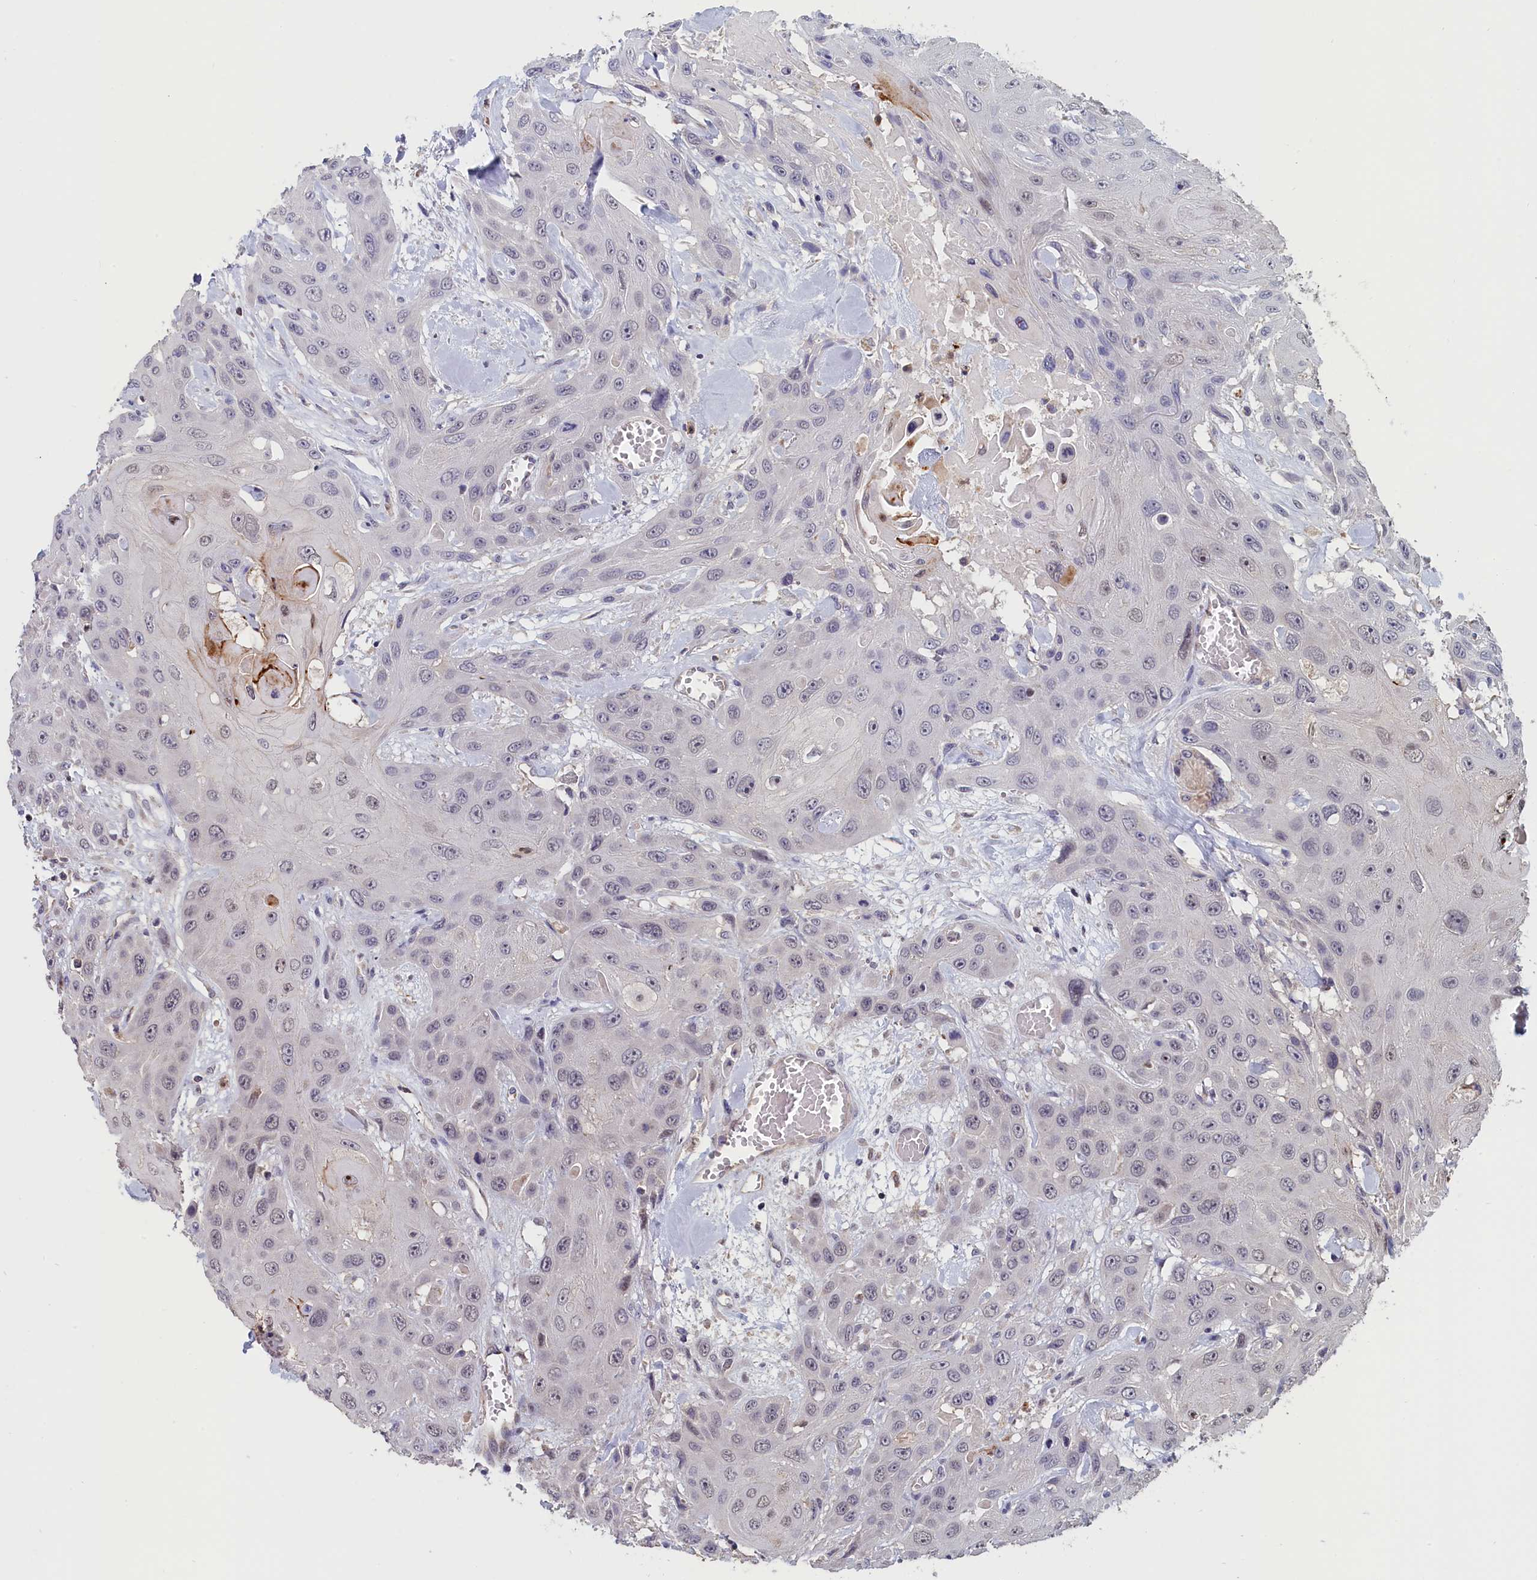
{"staining": {"intensity": "weak", "quantity": "<25%", "location": "nuclear"}, "tissue": "head and neck cancer", "cell_type": "Tumor cells", "image_type": "cancer", "snomed": [{"axis": "morphology", "description": "Squamous cell carcinoma, NOS"}, {"axis": "topography", "description": "Head-Neck"}], "caption": "Tumor cells are negative for protein expression in human head and neck cancer (squamous cell carcinoma).", "gene": "EPB41L4B", "patient": {"sex": "male", "age": 81}}